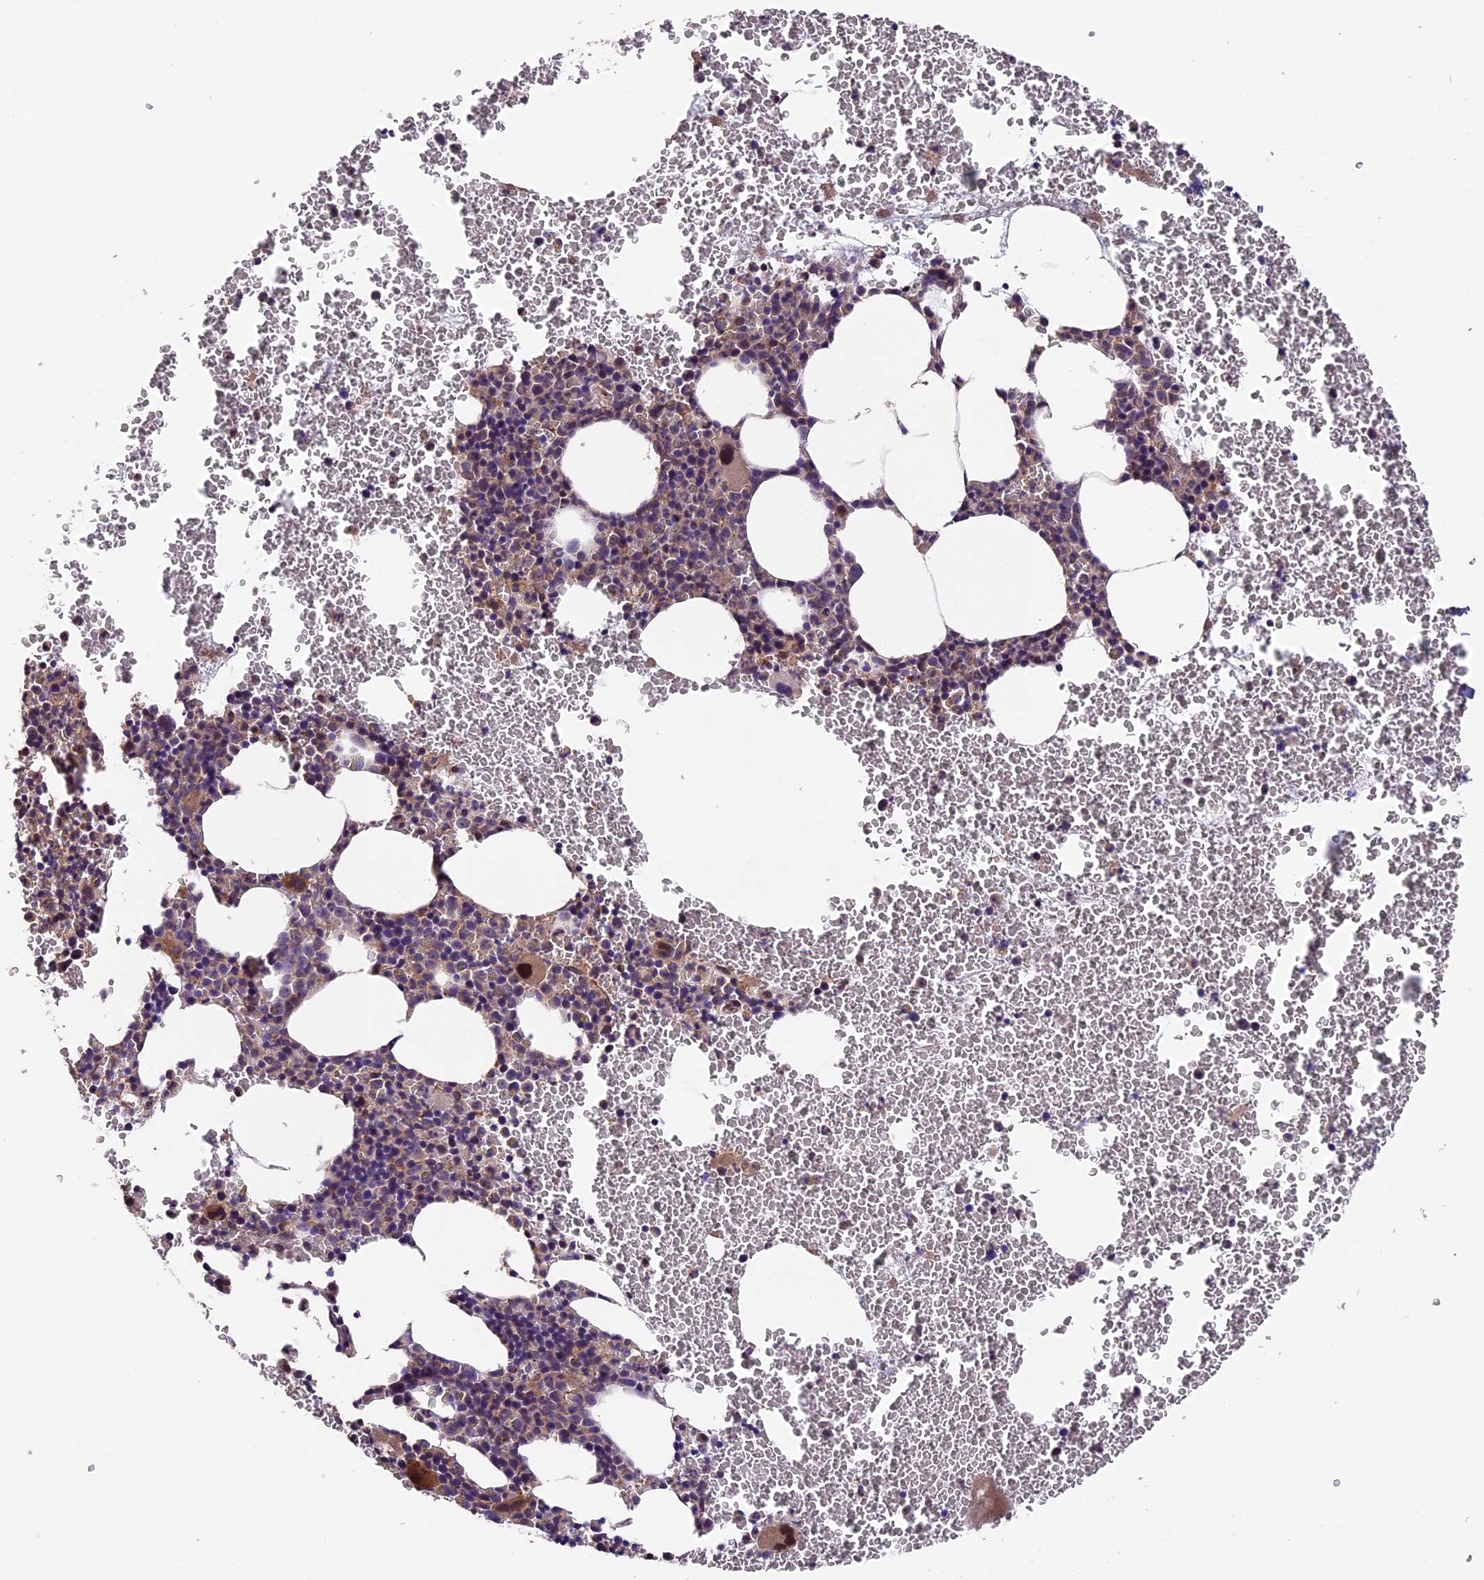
{"staining": {"intensity": "moderate", "quantity": "<25%", "location": "cytoplasmic/membranous,nuclear"}, "tissue": "bone marrow", "cell_type": "Hematopoietic cells", "image_type": "normal", "snomed": [{"axis": "morphology", "description": "Normal tissue, NOS"}, {"axis": "topography", "description": "Bone marrow"}], "caption": "This is a micrograph of IHC staining of normal bone marrow, which shows moderate expression in the cytoplasmic/membranous,nuclear of hematopoietic cells.", "gene": "GNB5", "patient": {"sex": "male", "age": 75}}